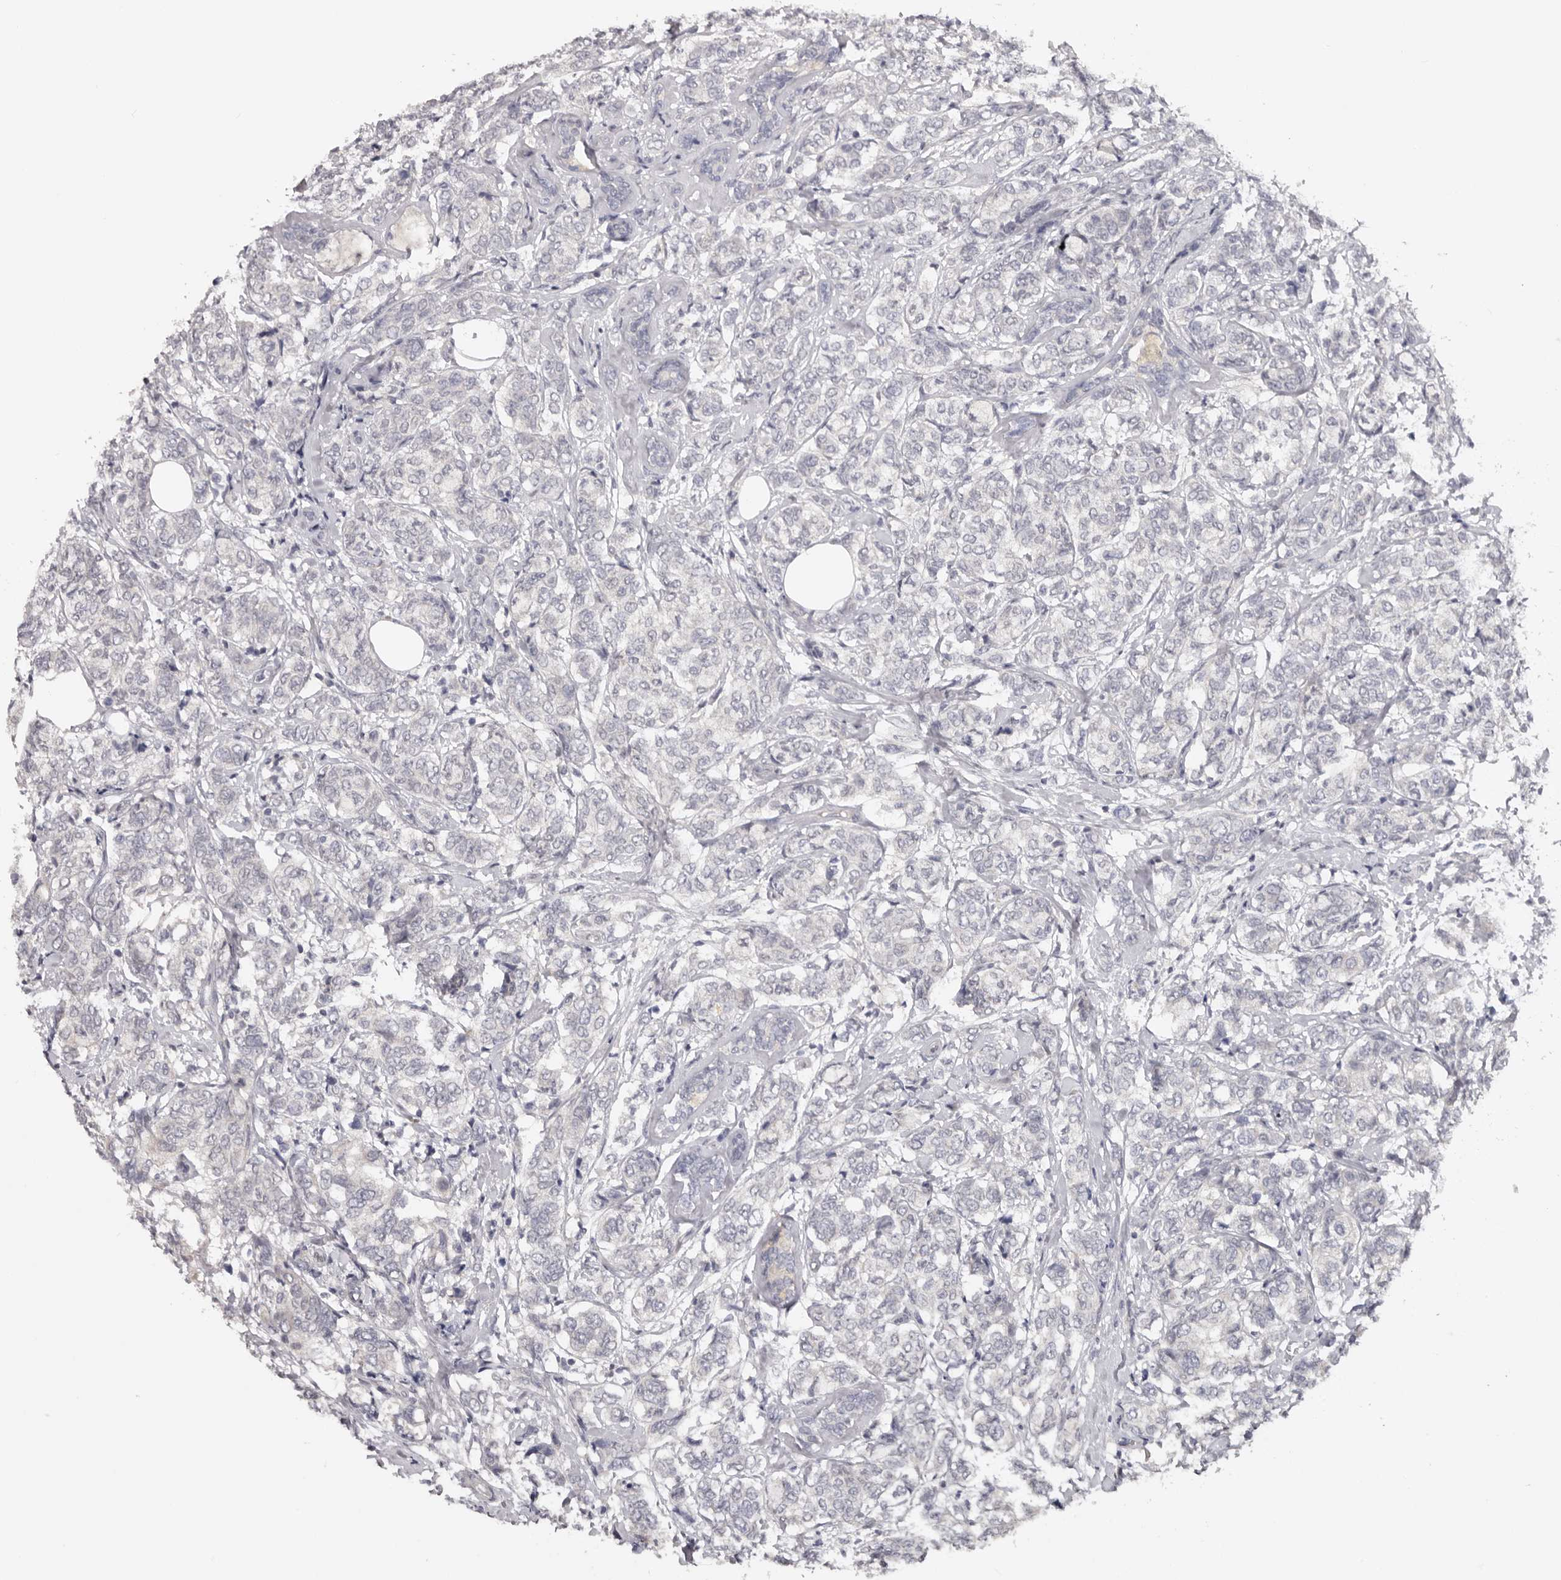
{"staining": {"intensity": "negative", "quantity": "none", "location": "none"}, "tissue": "breast cancer", "cell_type": "Tumor cells", "image_type": "cancer", "snomed": [{"axis": "morphology", "description": "Lobular carcinoma"}, {"axis": "topography", "description": "Breast"}], "caption": "The histopathology image exhibits no staining of tumor cells in breast cancer (lobular carcinoma).", "gene": "TNR", "patient": {"sex": "female", "age": 60}}